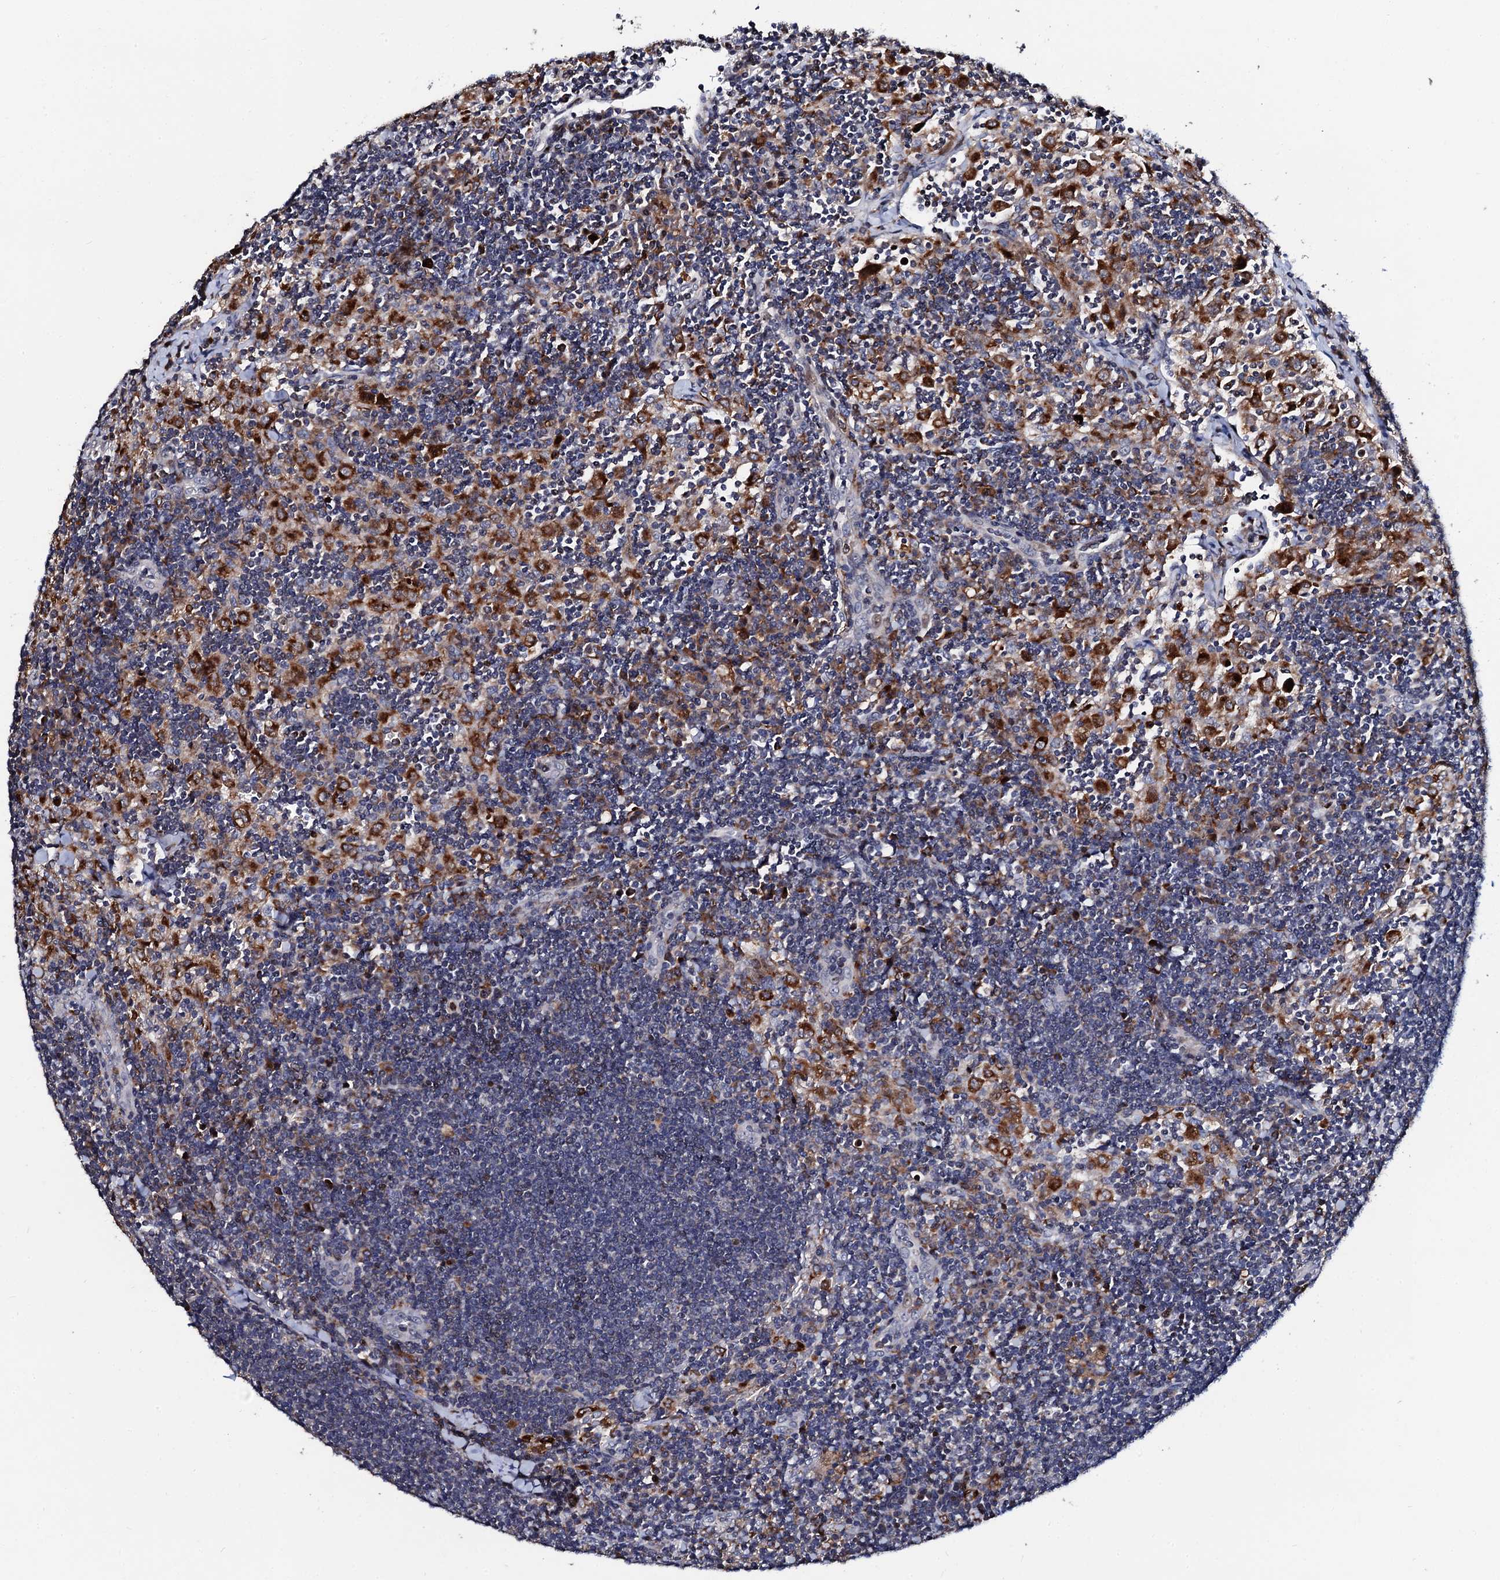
{"staining": {"intensity": "negative", "quantity": "none", "location": "none"}, "tissue": "lymph node", "cell_type": "Germinal center cells", "image_type": "normal", "snomed": [{"axis": "morphology", "description": "Normal tissue, NOS"}, {"axis": "topography", "description": "Lymph node"}], "caption": "This is an immunohistochemistry (IHC) image of normal human lymph node. There is no expression in germinal center cells.", "gene": "TCIRG1", "patient": {"sex": "male", "age": 24}}